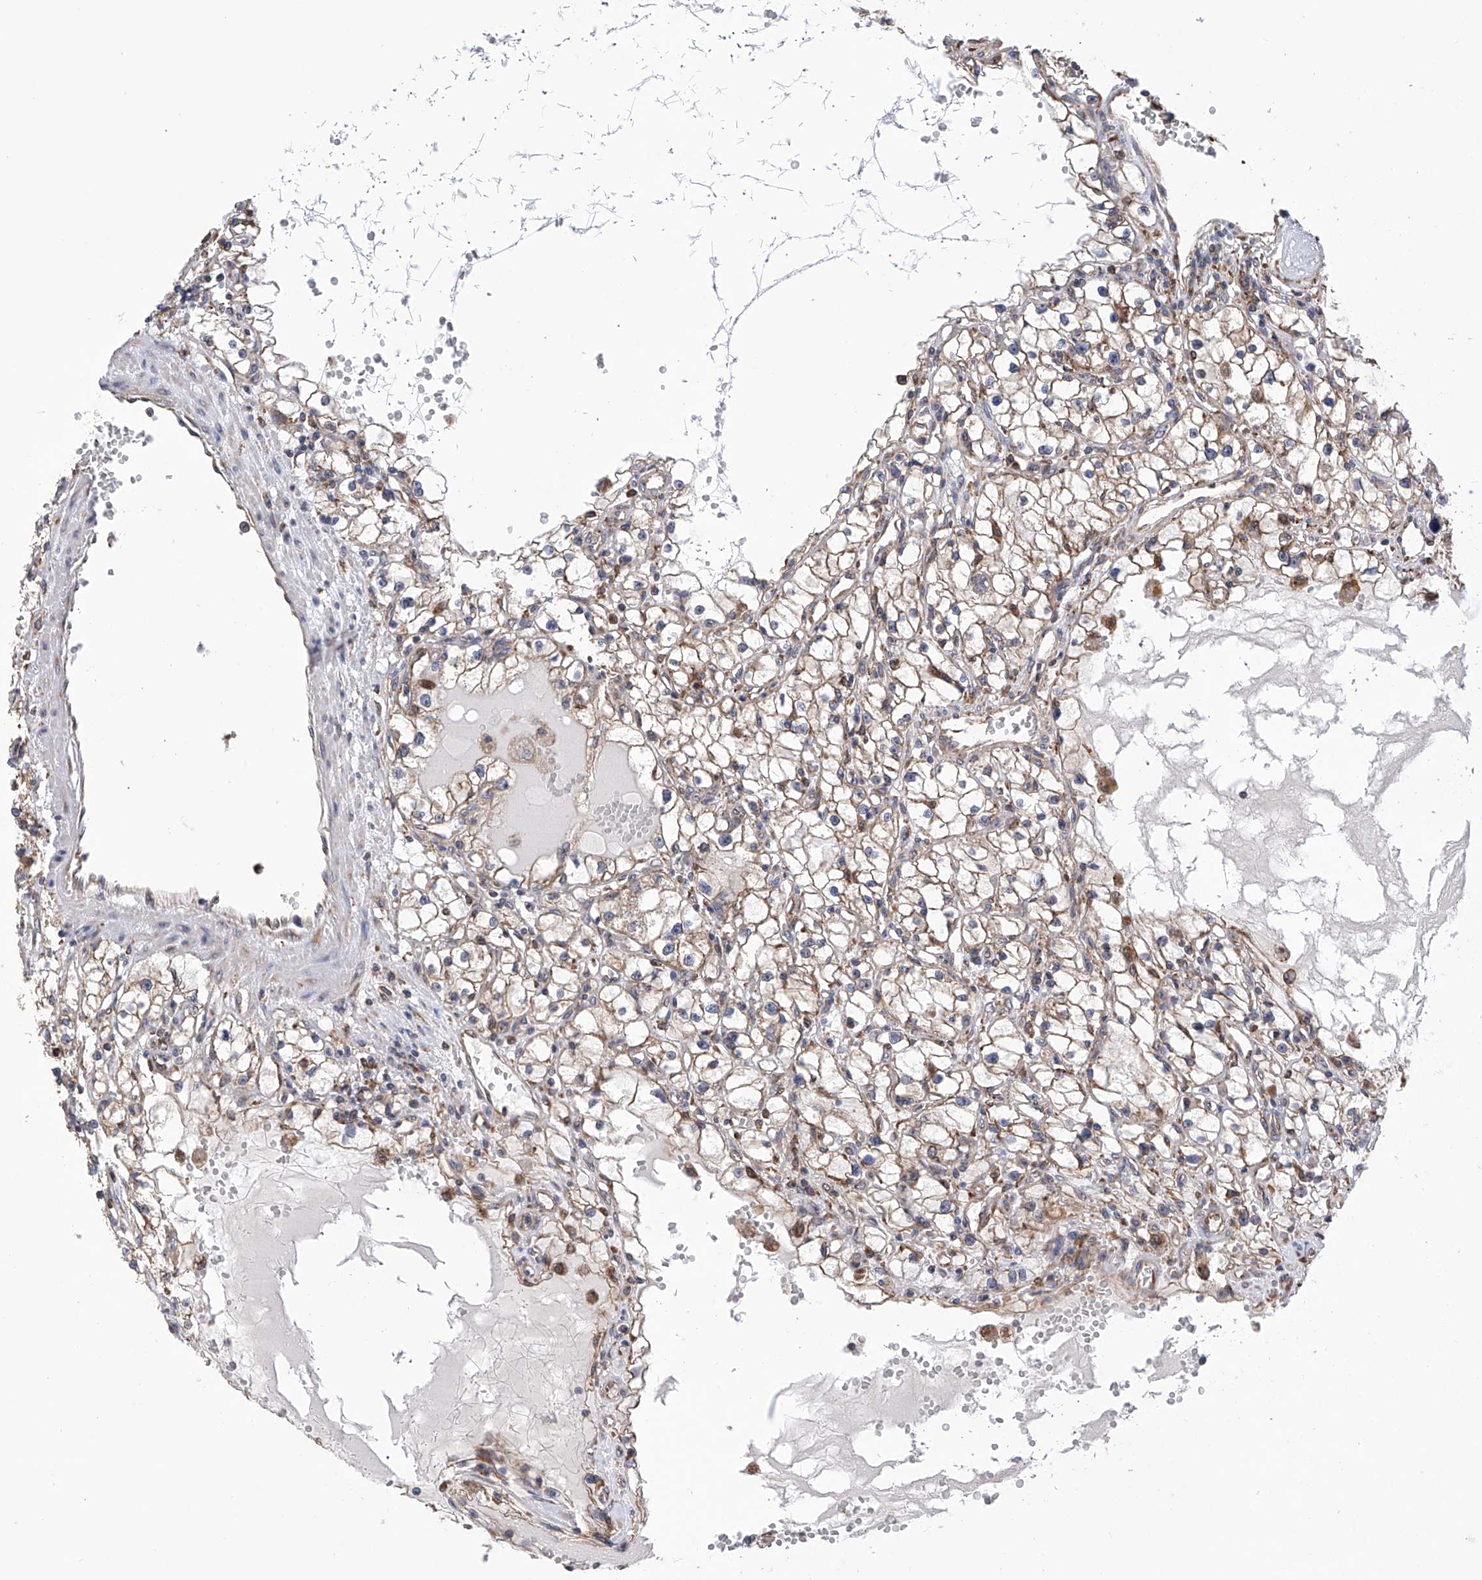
{"staining": {"intensity": "weak", "quantity": ">75%", "location": "cytoplasmic/membranous"}, "tissue": "renal cancer", "cell_type": "Tumor cells", "image_type": "cancer", "snomed": [{"axis": "morphology", "description": "Adenocarcinoma, NOS"}, {"axis": "topography", "description": "Kidney"}], "caption": "A histopathology image showing weak cytoplasmic/membranous positivity in about >75% of tumor cells in adenocarcinoma (renal), as visualized by brown immunohistochemical staining.", "gene": "DNAH8", "patient": {"sex": "male", "age": 56}}